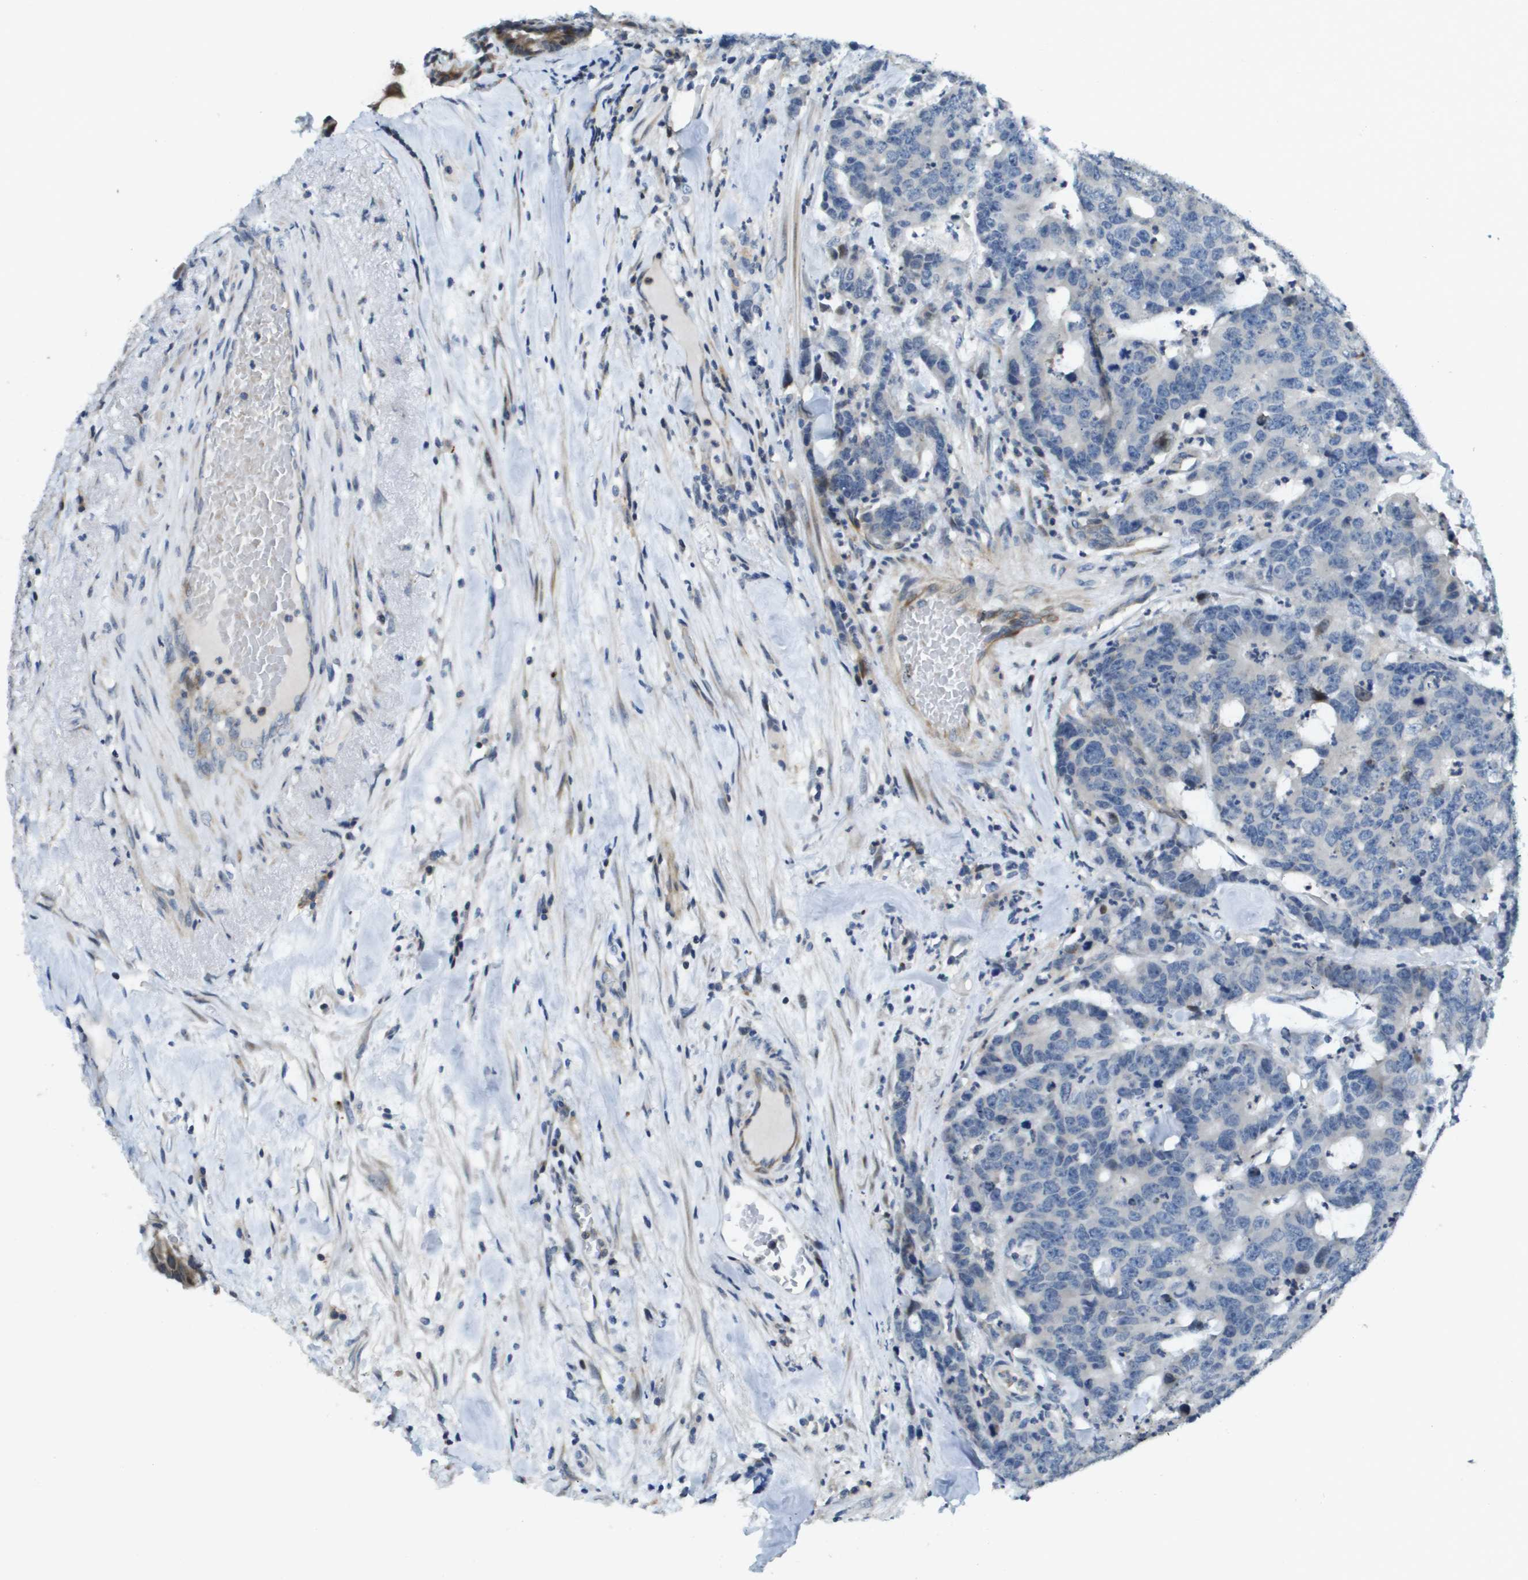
{"staining": {"intensity": "negative", "quantity": "none", "location": "none"}, "tissue": "colorectal cancer", "cell_type": "Tumor cells", "image_type": "cancer", "snomed": [{"axis": "morphology", "description": "Adenocarcinoma, NOS"}, {"axis": "topography", "description": "Colon"}], "caption": "Colorectal adenocarcinoma was stained to show a protein in brown. There is no significant positivity in tumor cells.", "gene": "SCN4B", "patient": {"sex": "female", "age": 86}}